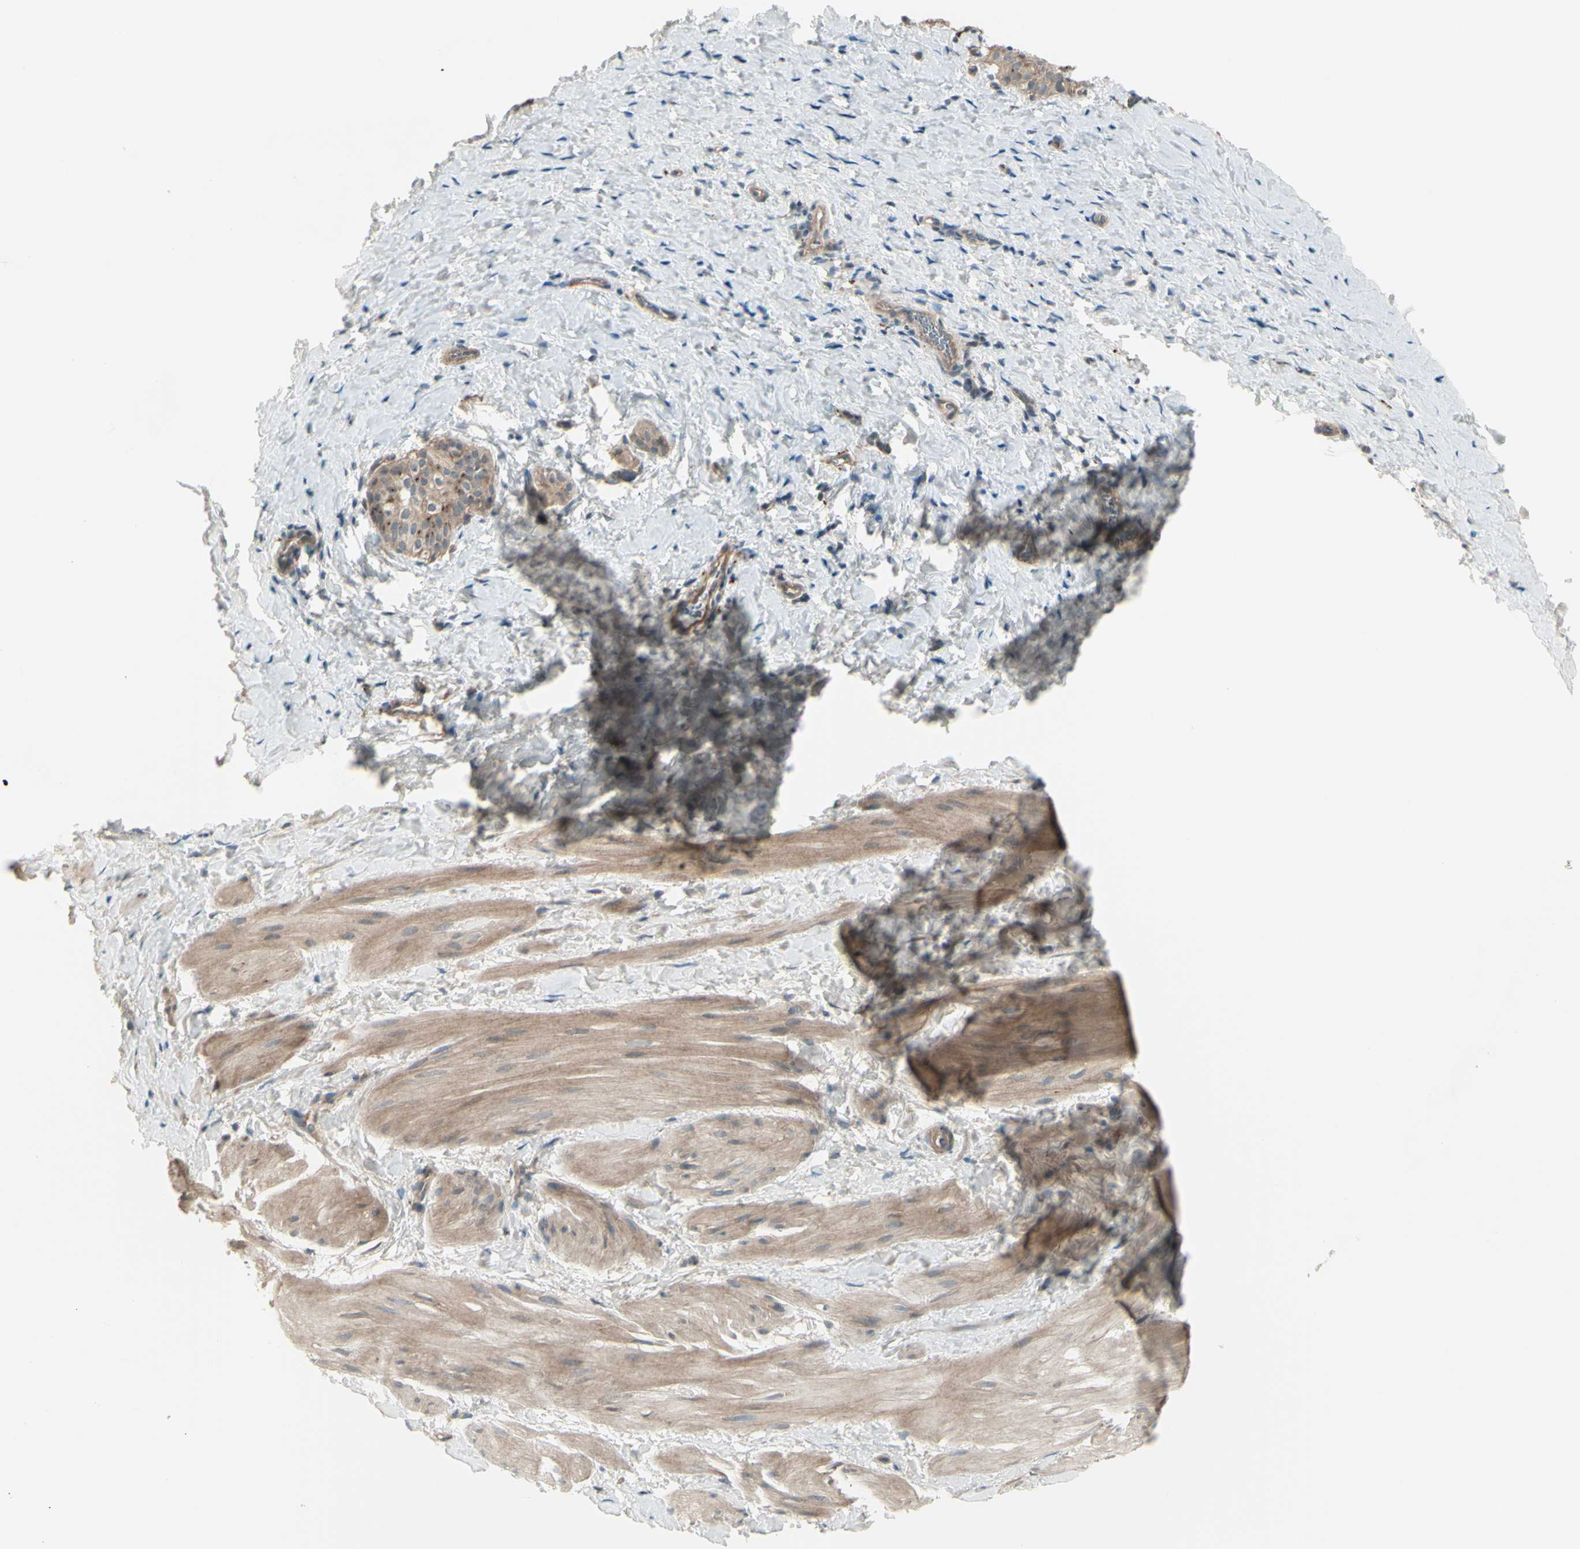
{"staining": {"intensity": "moderate", "quantity": "25%-75%", "location": "cytoplasmic/membranous"}, "tissue": "smooth muscle", "cell_type": "Smooth muscle cells", "image_type": "normal", "snomed": [{"axis": "morphology", "description": "Normal tissue, NOS"}, {"axis": "topography", "description": "Smooth muscle"}], "caption": "The immunohistochemical stain shows moderate cytoplasmic/membranous positivity in smooth muscle cells of benign smooth muscle.", "gene": "OSTM1", "patient": {"sex": "male", "age": 16}}